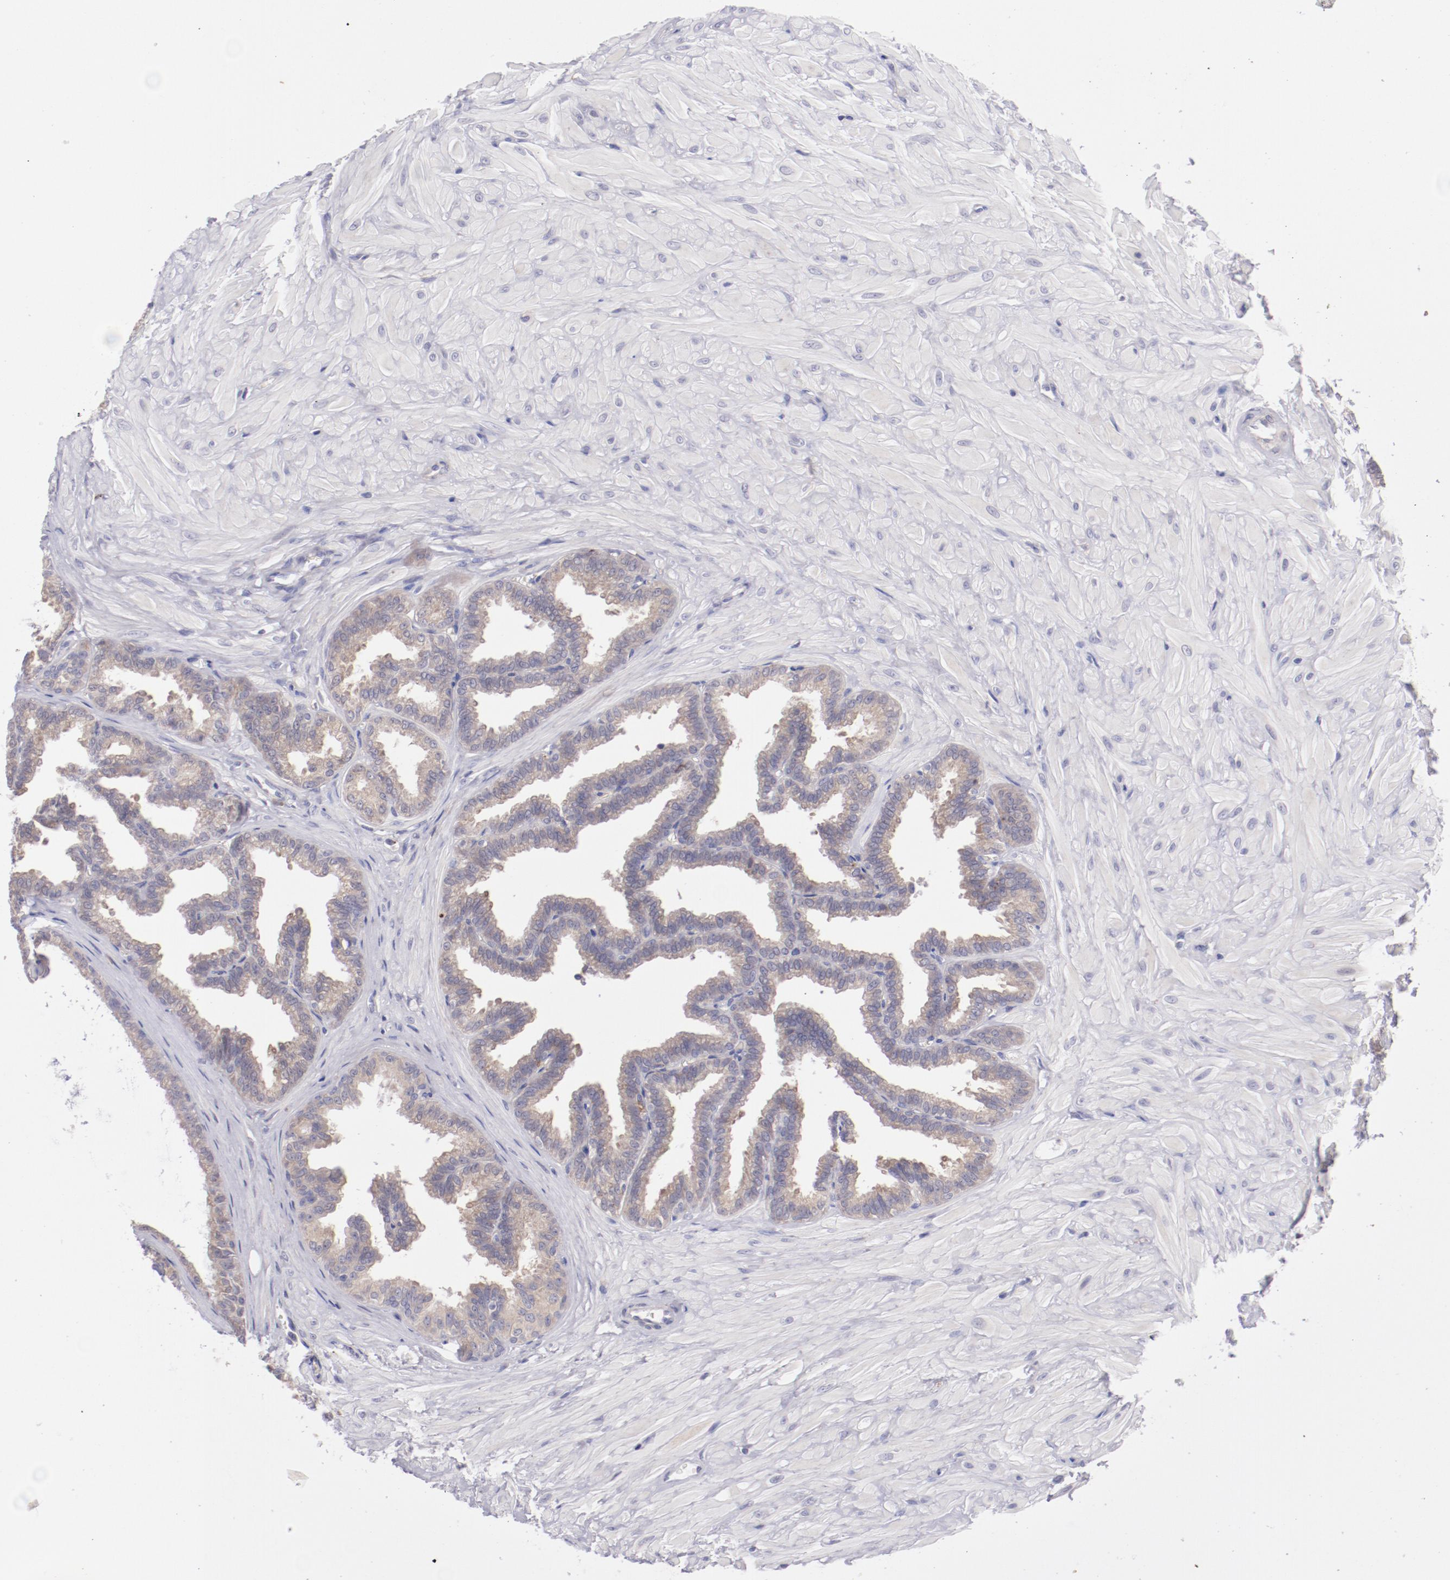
{"staining": {"intensity": "weak", "quantity": ">75%", "location": "cytoplasmic/membranous"}, "tissue": "seminal vesicle", "cell_type": "Glandular cells", "image_type": "normal", "snomed": [{"axis": "morphology", "description": "Normal tissue, NOS"}, {"axis": "topography", "description": "Seminal veicle"}], "caption": "Immunohistochemical staining of benign seminal vesicle exhibits low levels of weak cytoplasmic/membranous expression in approximately >75% of glandular cells.", "gene": "TRAF3", "patient": {"sex": "male", "age": 26}}